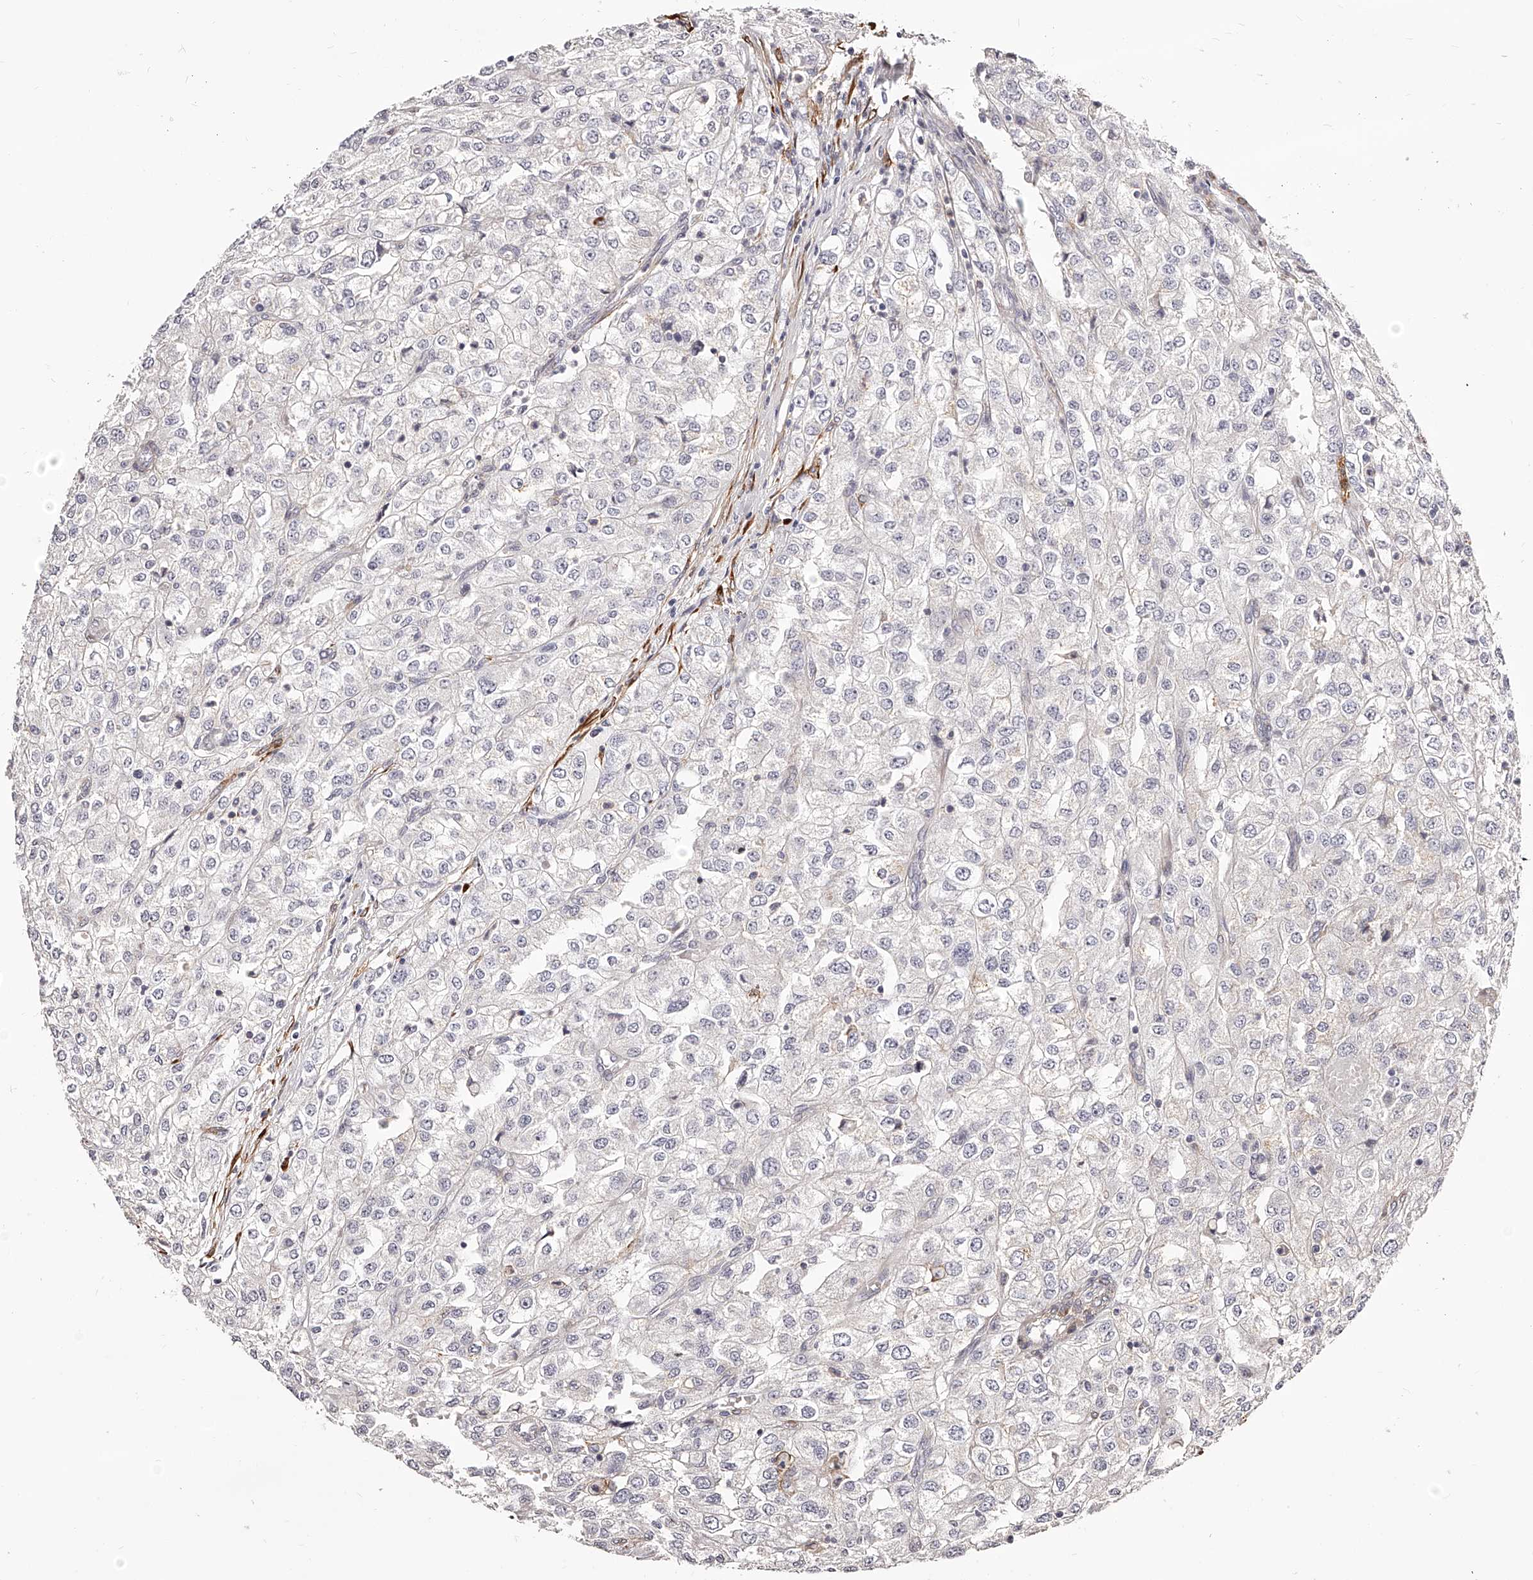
{"staining": {"intensity": "negative", "quantity": "none", "location": "none"}, "tissue": "renal cancer", "cell_type": "Tumor cells", "image_type": "cancer", "snomed": [{"axis": "morphology", "description": "Adenocarcinoma, NOS"}, {"axis": "topography", "description": "Kidney"}], "caption": "Immunohistochemical staining of renal cancer (adenocarcinoma) displays no significant staining in tumor cells.", "gene": "CD82", "patient": {"sex": "female", "age": 54}}